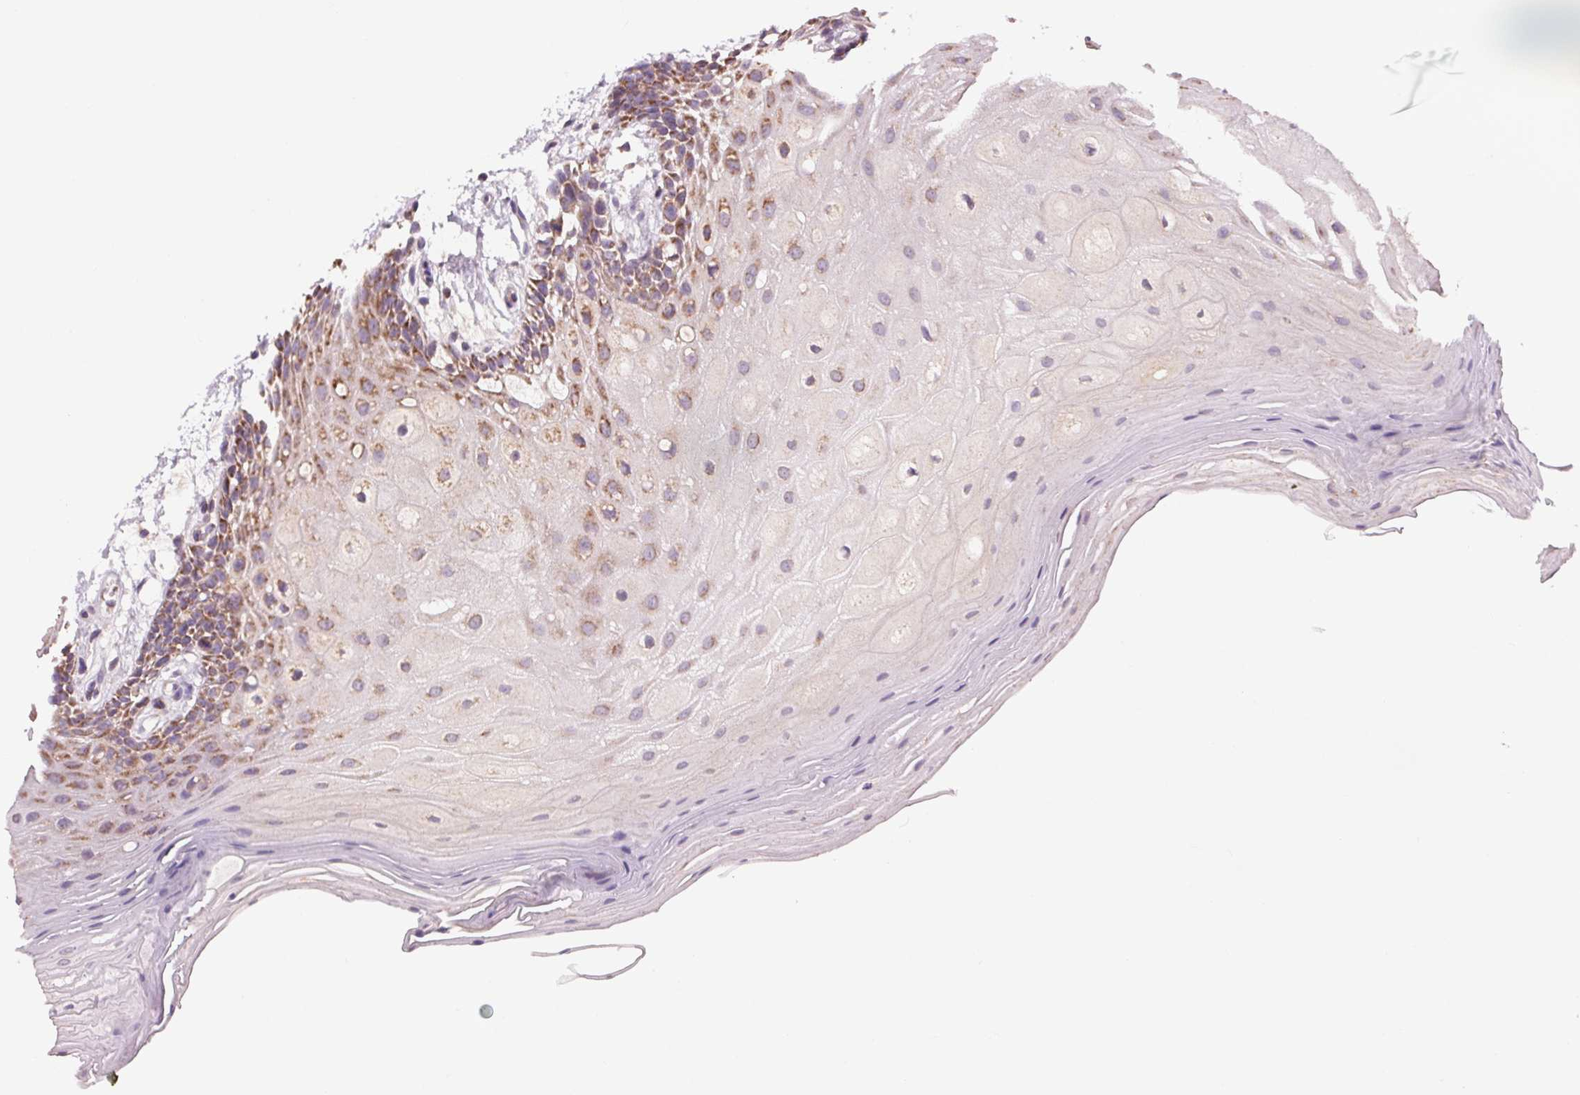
{"staining": {"intensity": "moderate", "quantity": "25%-75%", "location": "cytoplasmic/membranous"}, "tissue": "oral mucosa", "cell_type": "Squamous epithelial cells", "image_type": "normal", "snomed": [{"axis": "morphology", "description": "Normal tissue, NOS"}, {"axis": "morphology", "description": "Squamous cell carcinoma, NOS"}, {"axis": "topography", "description": "Oral tissue"}, {"axis": "topography", "description": "Tounge, NOS"}, {"axis": "topography", "description": "Head-Neck"}], "caption": "A brown stain labels moderate cytoplasmic/membranous expression of a protein in squamous epithelial cells of benign human oral mucosa.", "gene": "COX6A1", "patient": {"sex": "male", "age": 62}}